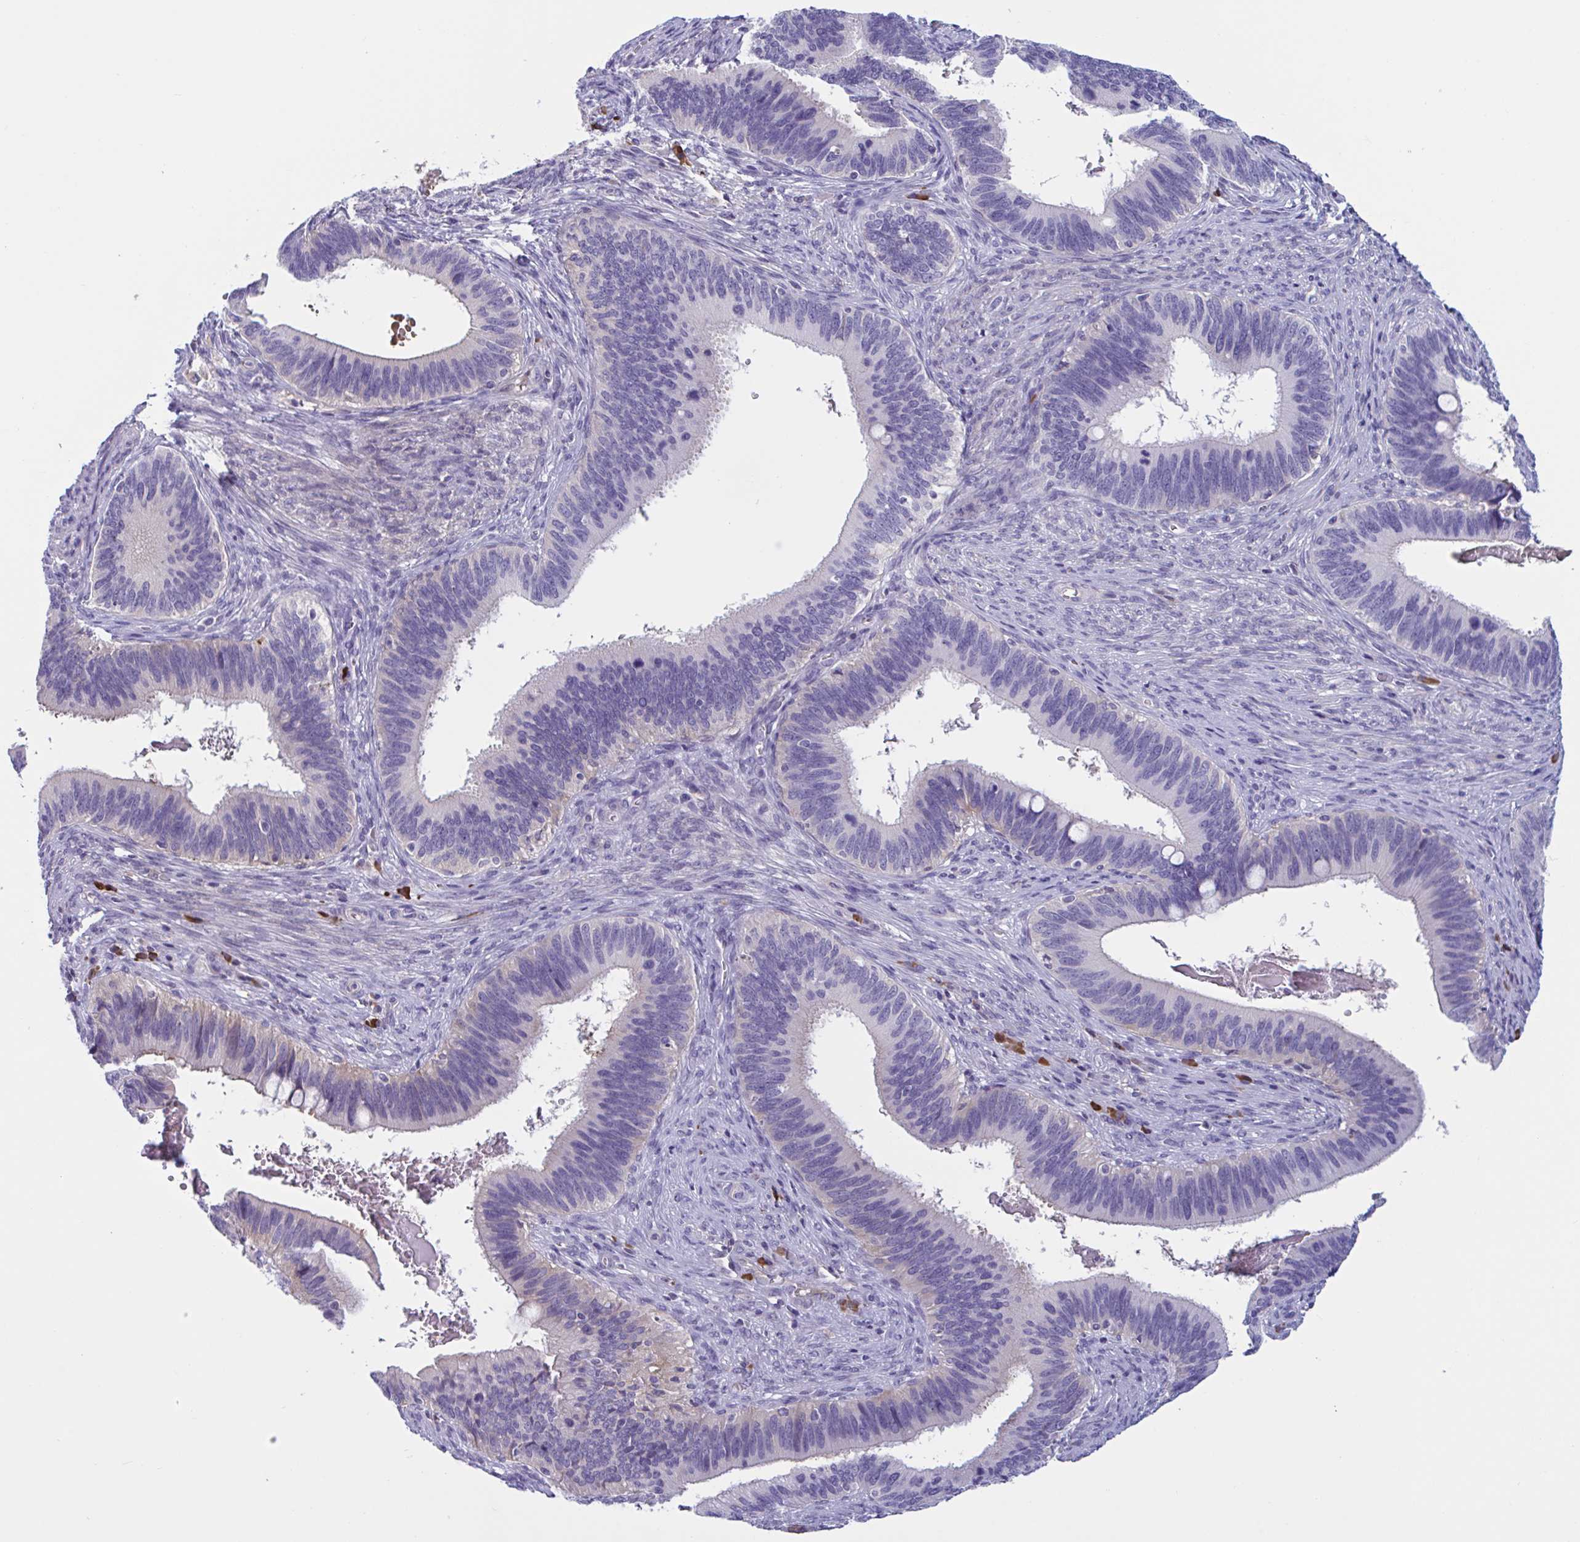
{"staining": {"intensity": "negative", "quantity": "none", "location": "none"}, "tissue": "cervical cancer", "cell_type": "Tumor cells", "image_type": "cancer", "snomed": [{"axis": "morphology", "description": "Adenocarcinoma, NOS"}, {"axis": "topography", "description": "Cervix"}], "caption": "Cervical cancer (adenocarcinoma) was stained to show a protein in brown. There is no significant staining in tumor cells.", "gene": "MS4A14", "patient": {"sex": "female", "age": 42}}